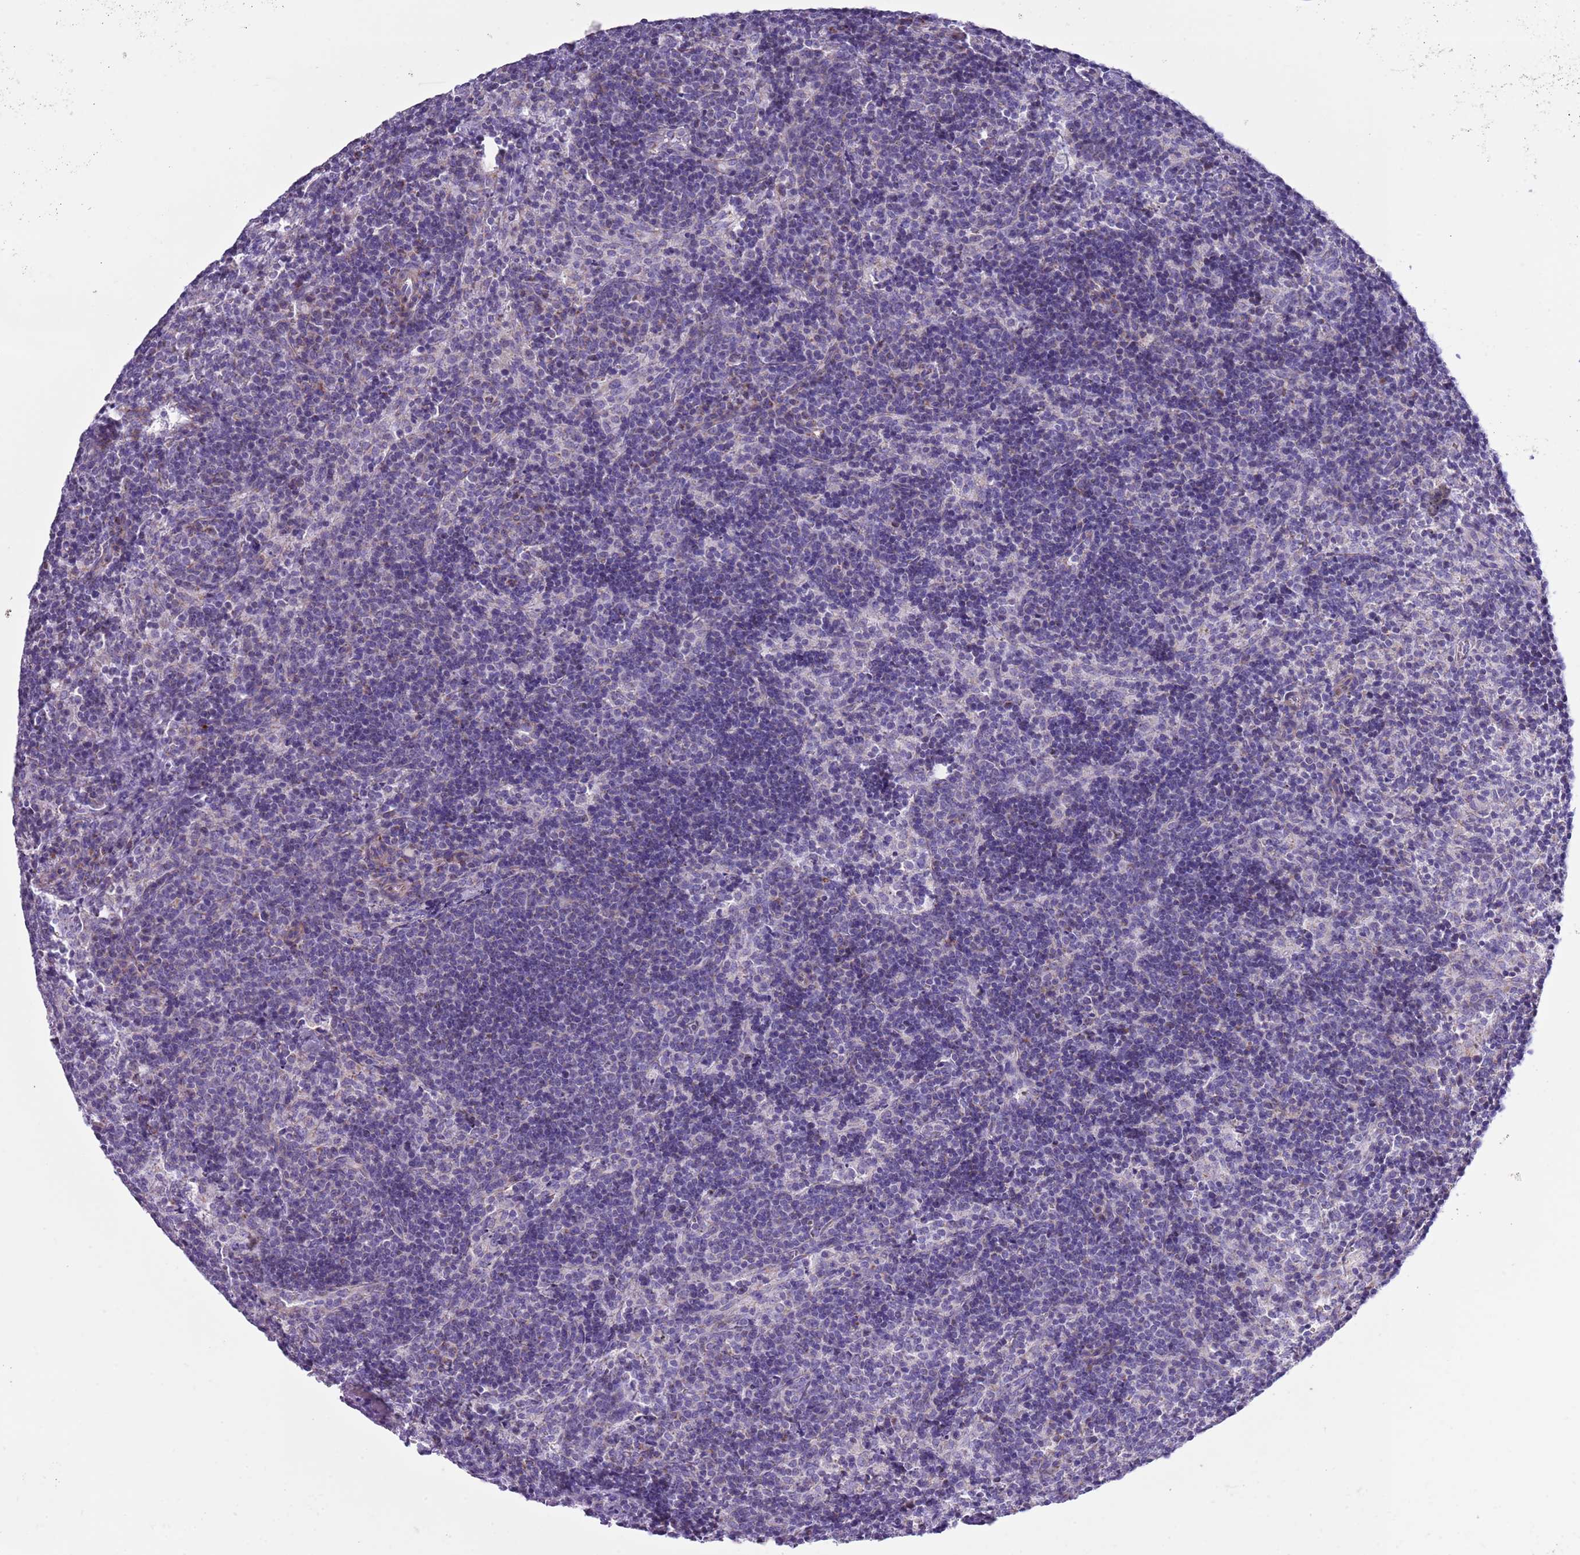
{"staining": {"intensity": "weak", "quantity": "<25%", "location": "cytoplasmic/membranous"}, "tissue": "lymph node", "cell_type": "Germinal center cells", "image_type": "normal", "snomed": [{"axis": "morphology", "description": "Normal tissue, NOS"}, {"axis": "topography", "description": "Lymph node"}], "caption": "Lymph node stained for a protein using IHC reveals no staining germinal center cells.", "gene": "MOCOS", "patient": {"sex": "female", "age": 30}}